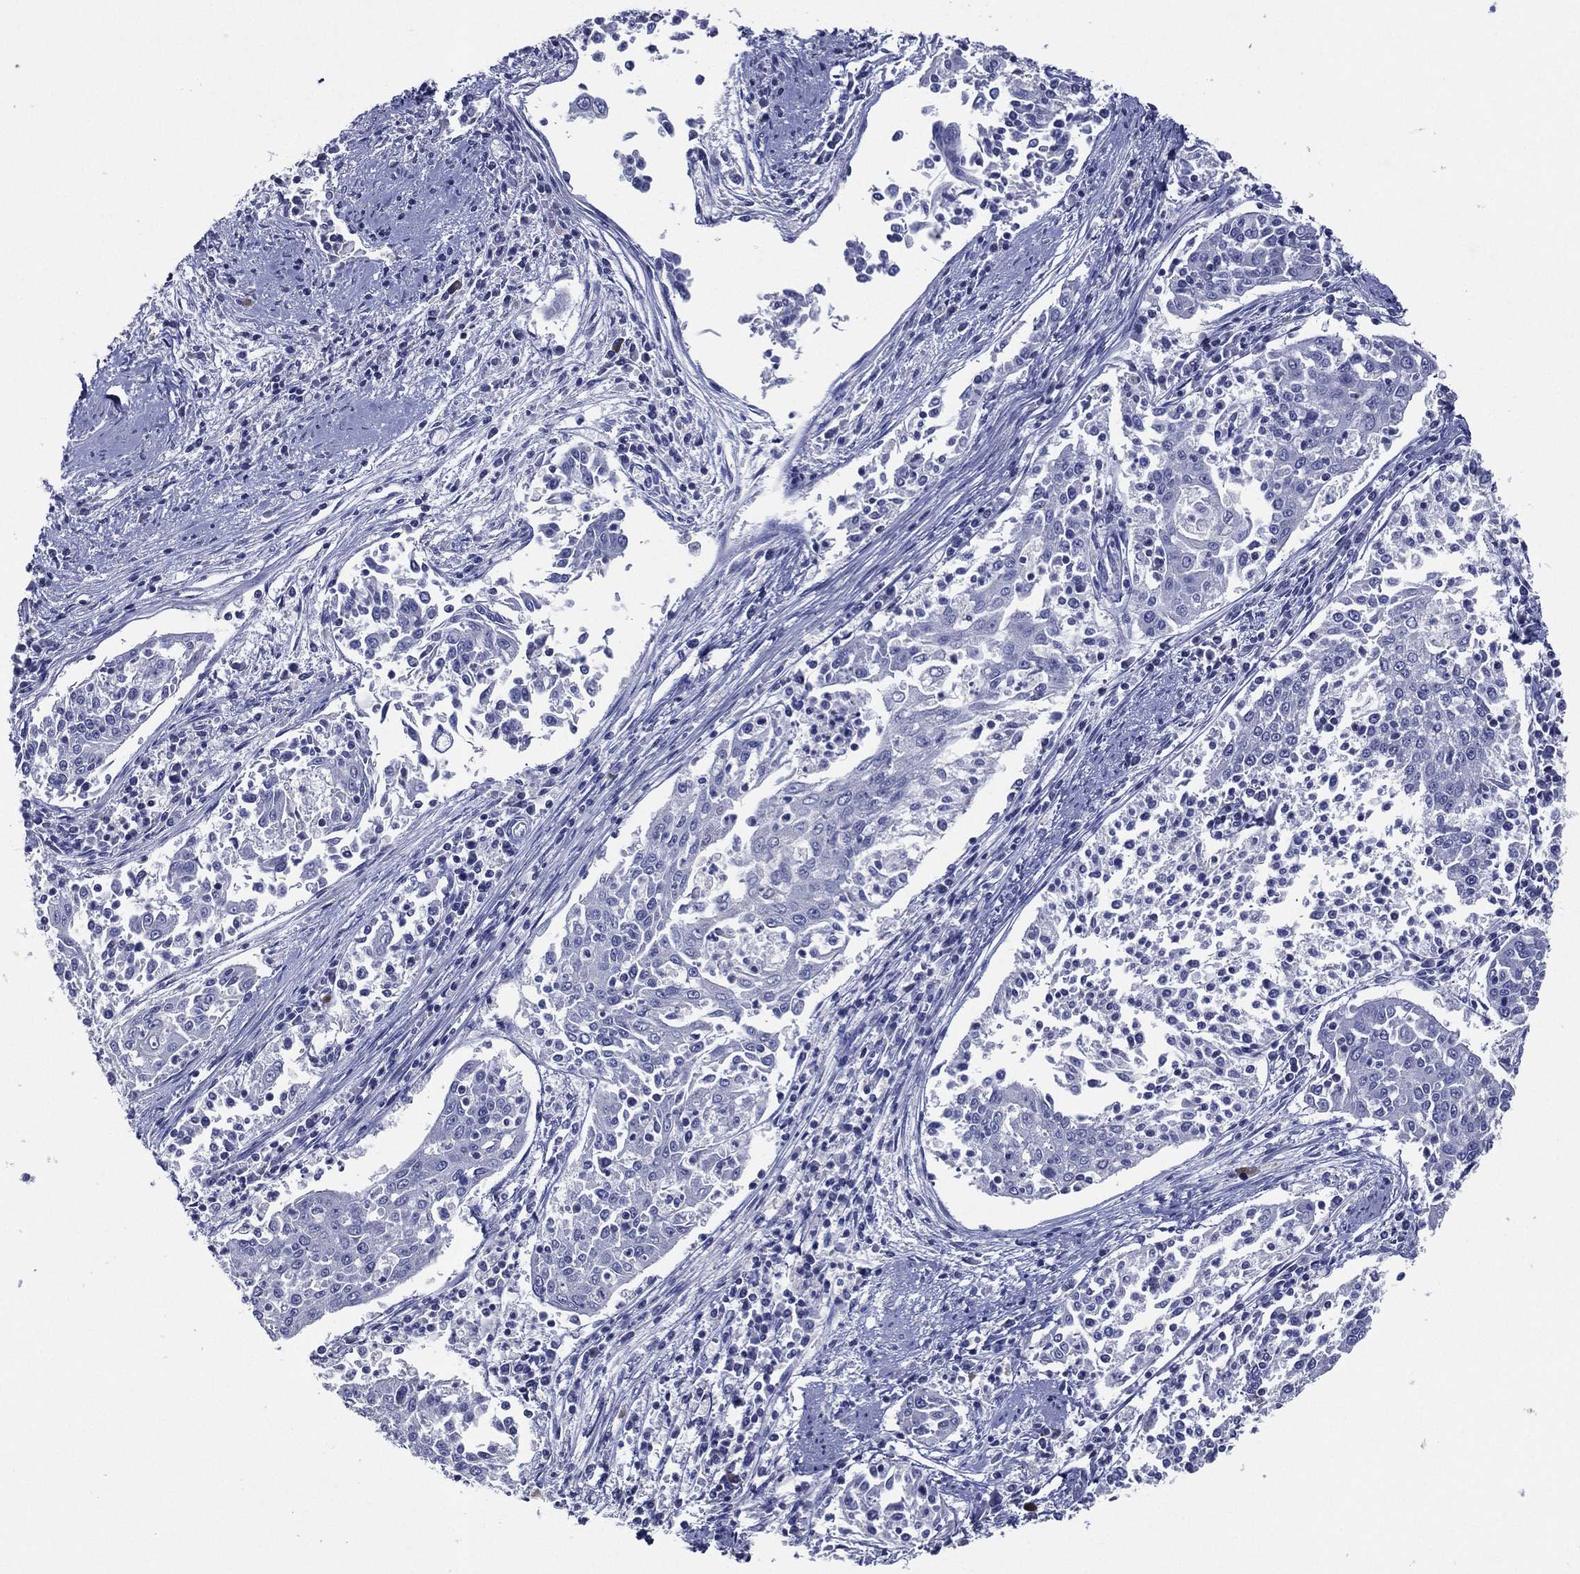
{"staining": {"intensity": "negative", "quantity": "none", "location": "none"}, "tissue": "cervical cancer", "cell_type": "Tumor cells", "image_type": "cancer", "snomed": [{"axis": "morphology", "description": "Squamous cell carcinoma, NOS"}, {"axis": "topography", "description": "Cervix"}], "caption": "An immunohistochemistry histopathology image of cervical cancer is shown. There is no staining in tumor cells of cervical cancer.", "gene": "SLC13A4", "patient": {"sex": "female", "age": 41}}